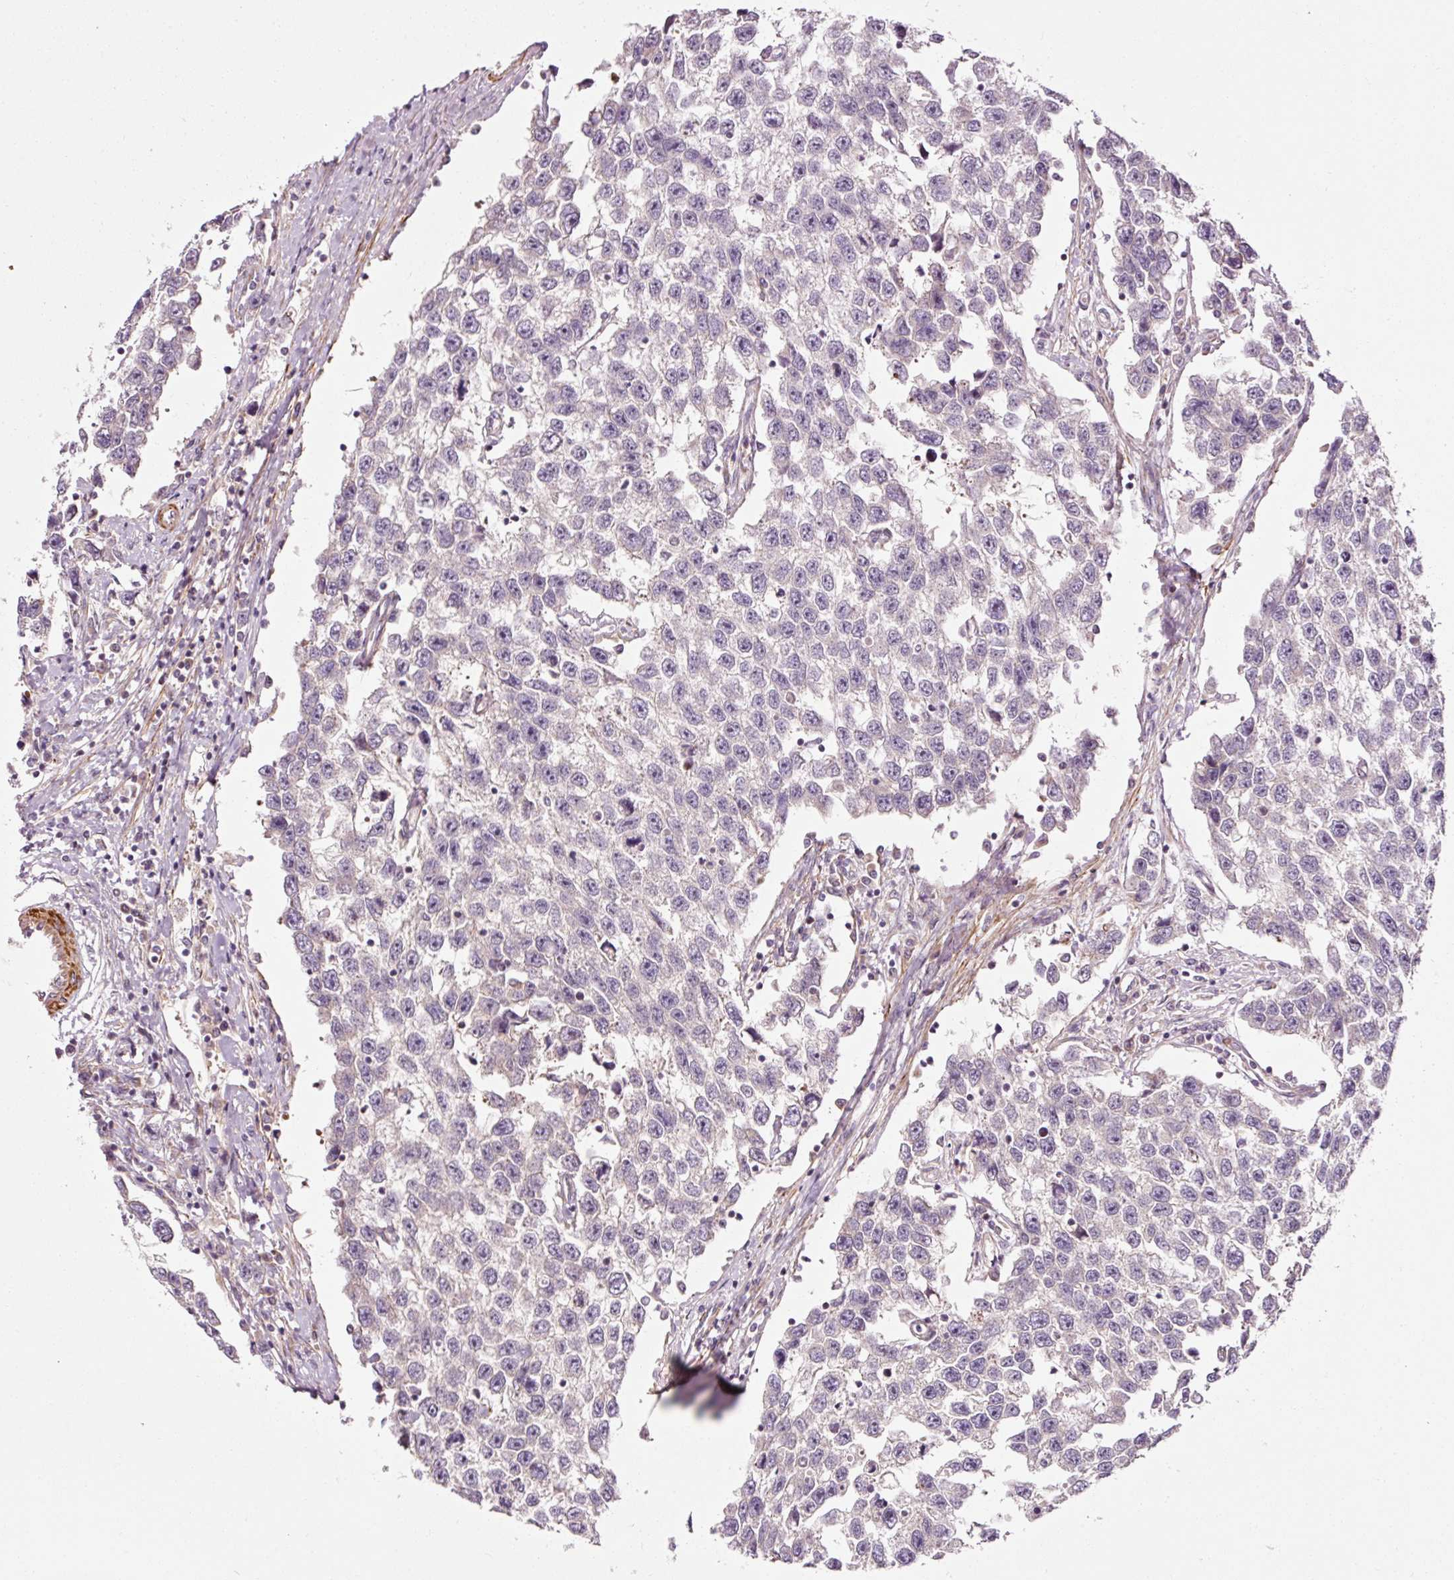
{"staining": {"intensity": "negative", "quantity": "none", "location": "none"}, "tissue": "testis cancer", "cell_type": "Tumor cells", "image_type": "cancer", "snomed": [{"axis": "morphology", "description": "Seminoma, NOS"}, {"axis": "topography", "description": "Testis"}], "caption": "Immunohistochemical staining of testis cancer (seminoma) reveals no significant staining in tumor cells. (DAB immunohistochemistry, high magnification).", "gene": "ANKRD20A1", "patient": {"sex": "male", "age": 33}}